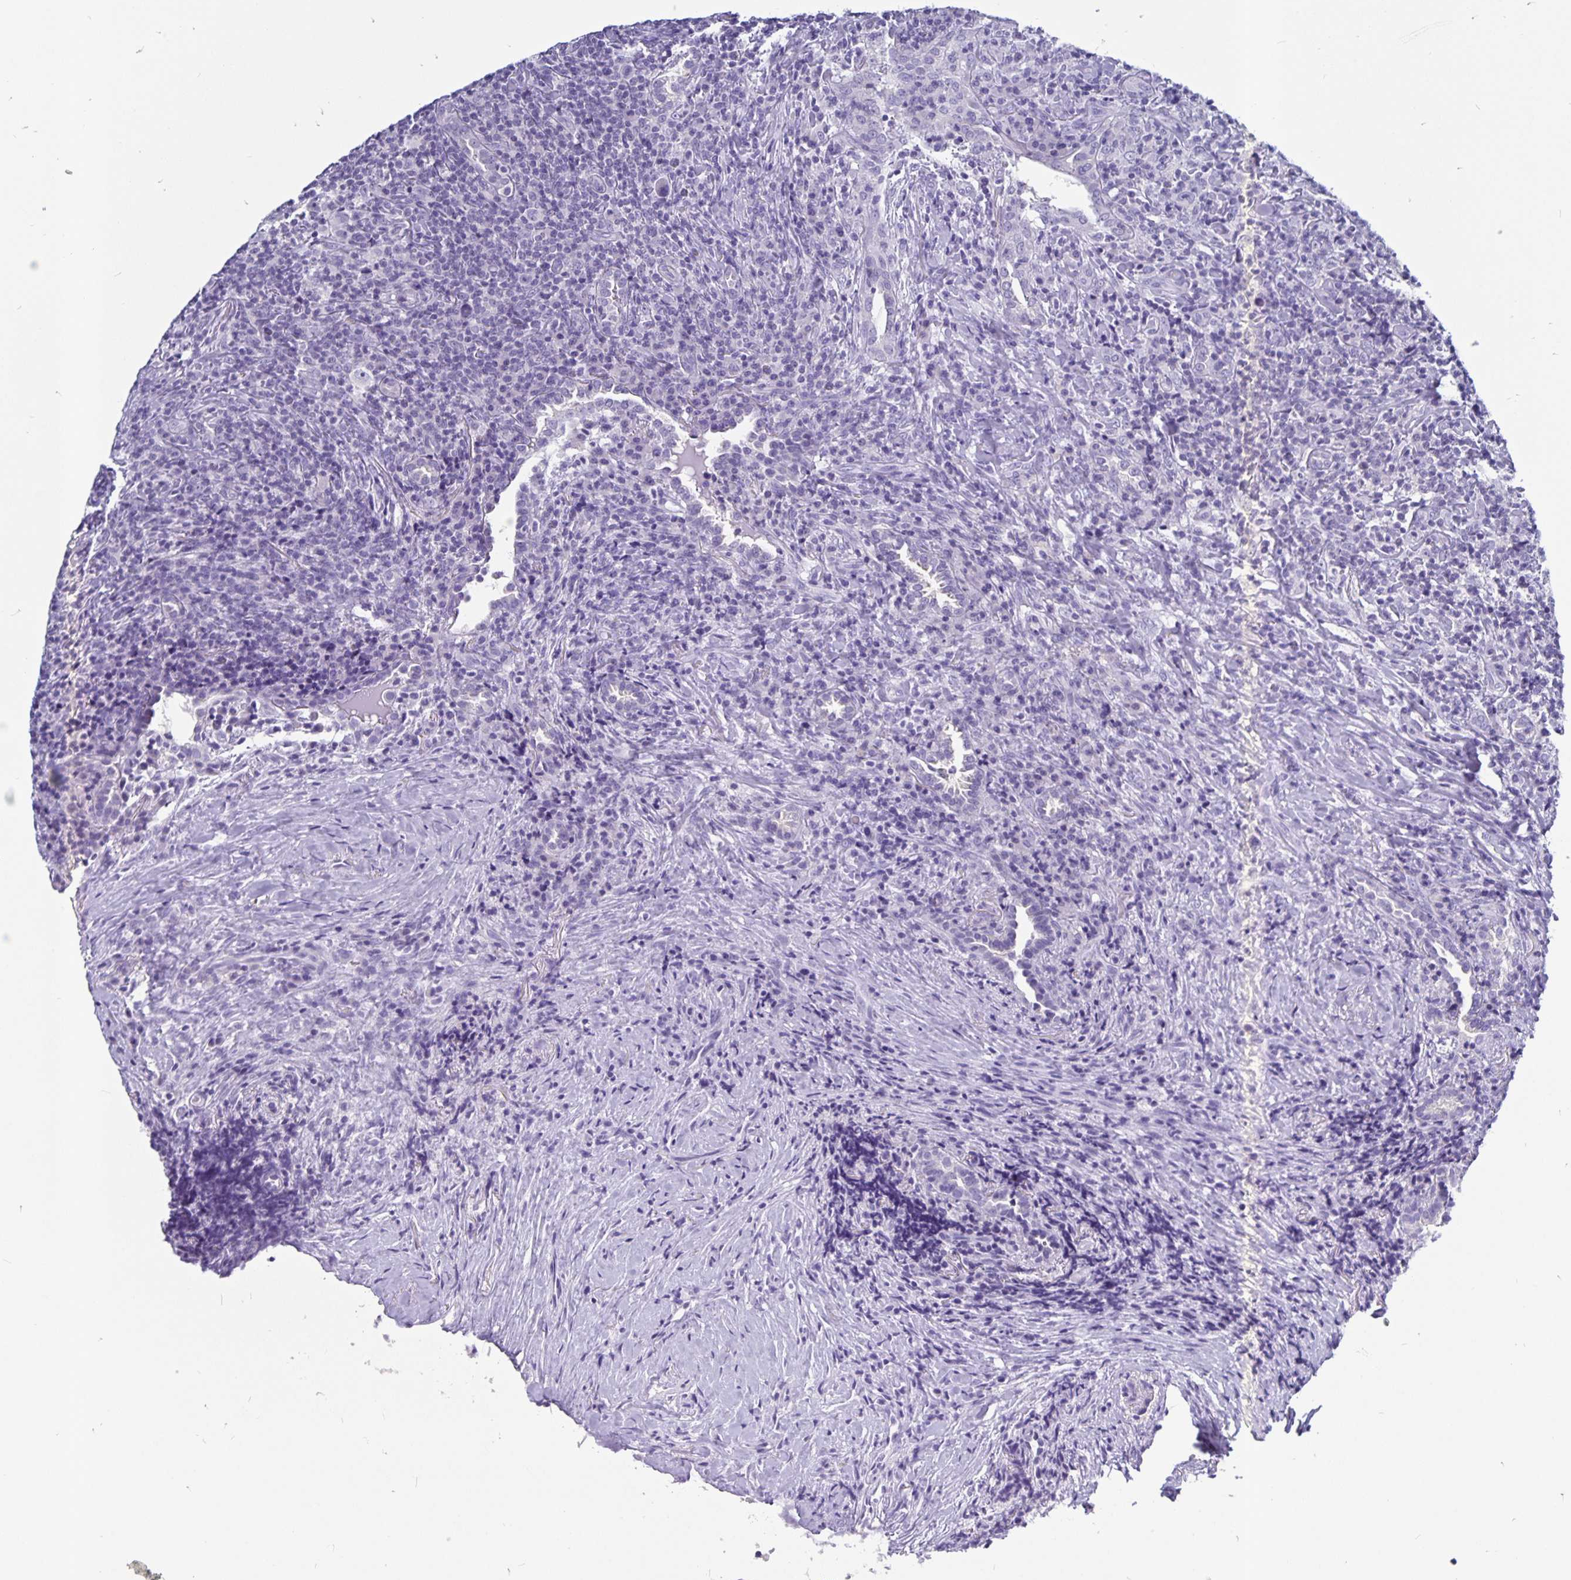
{"staining": {"intensity": "negative", "quantity": "none", "location": "none"}, "tissue": "lymphoma", "cell_type": "Tumor cells", "image_type": "cancer", "snomed": [{"axis": "morphology", "description": "Hodgkin's disease, NOS"}, {"axis": "topography", "description": "Lung"}], "caption": "Protein analysis of Hodgkin's disease demonstrates no significant expression in tumor cells. (DAB immunohistochemistry (IHC), high magnification).", "gene": "ODF3B", "patient": {"sex": "male", "age": 17}}